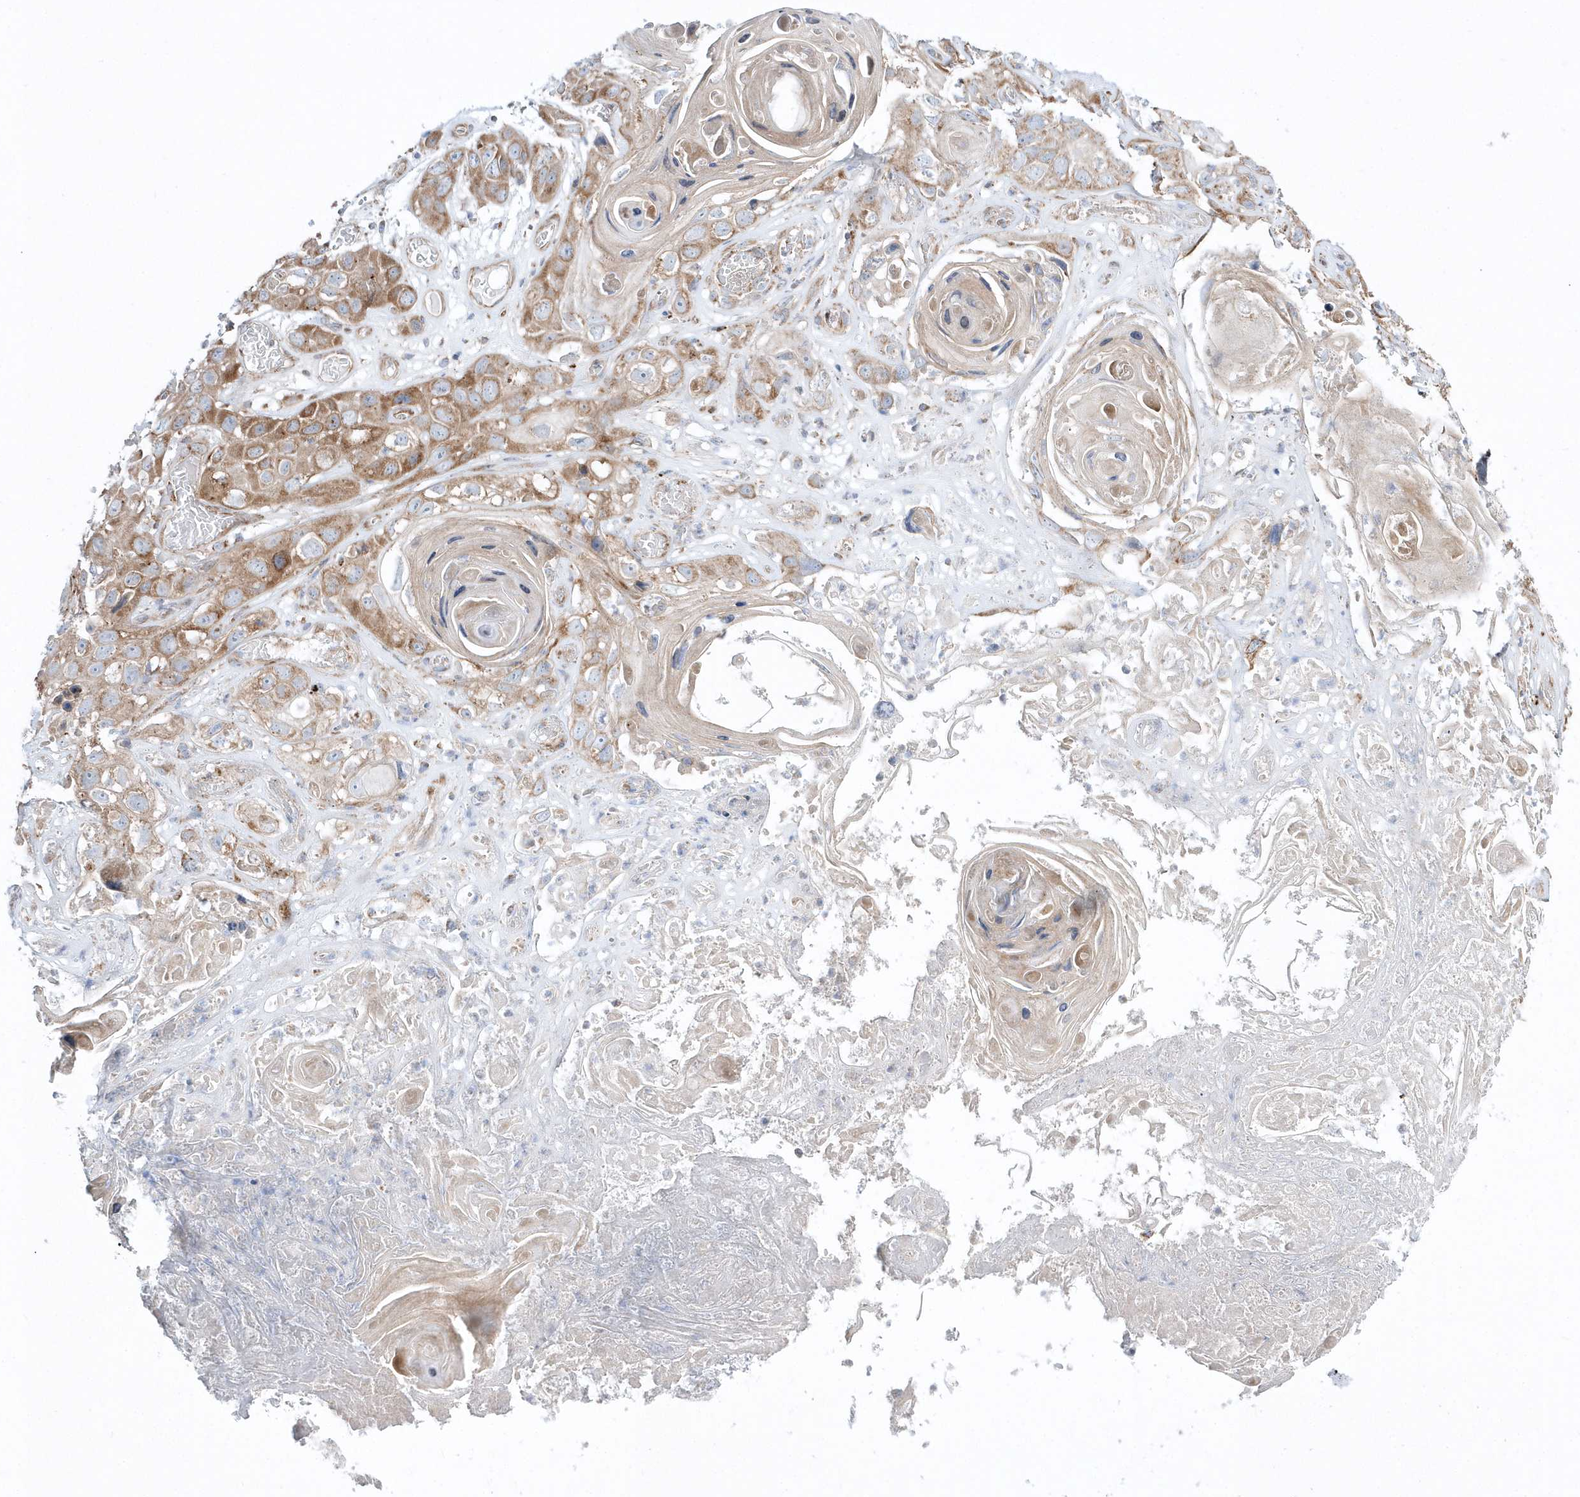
{"staining": {"intensity": "moderate", "quantity": "25%-75%", "location": "cytoplasmic/membranous"}, "tissue": "skin cancer", "cell_type": "Tumor cells", "image_type": "cancer", "snomed": [{"axis": "morphology", "description": "Squamous cell carcinoma, NOS"}, {"axis": "topography", "description": "Skin"}], "caption": "Immunohistochemical staining of skin cancer (squamous cell carcinoma) reveals medium levels of moderate cytoplasmic/membranous protein staining in approximately 25%-75% of tumor cells. (Stains: DAB (3,3'-diaminobenzidine) in brown, nuclei in blue, Microscopy: brightfield microscopy at high magnification).", "gene": "OPA1", "patient": {"sex": "male", "age": 55}}